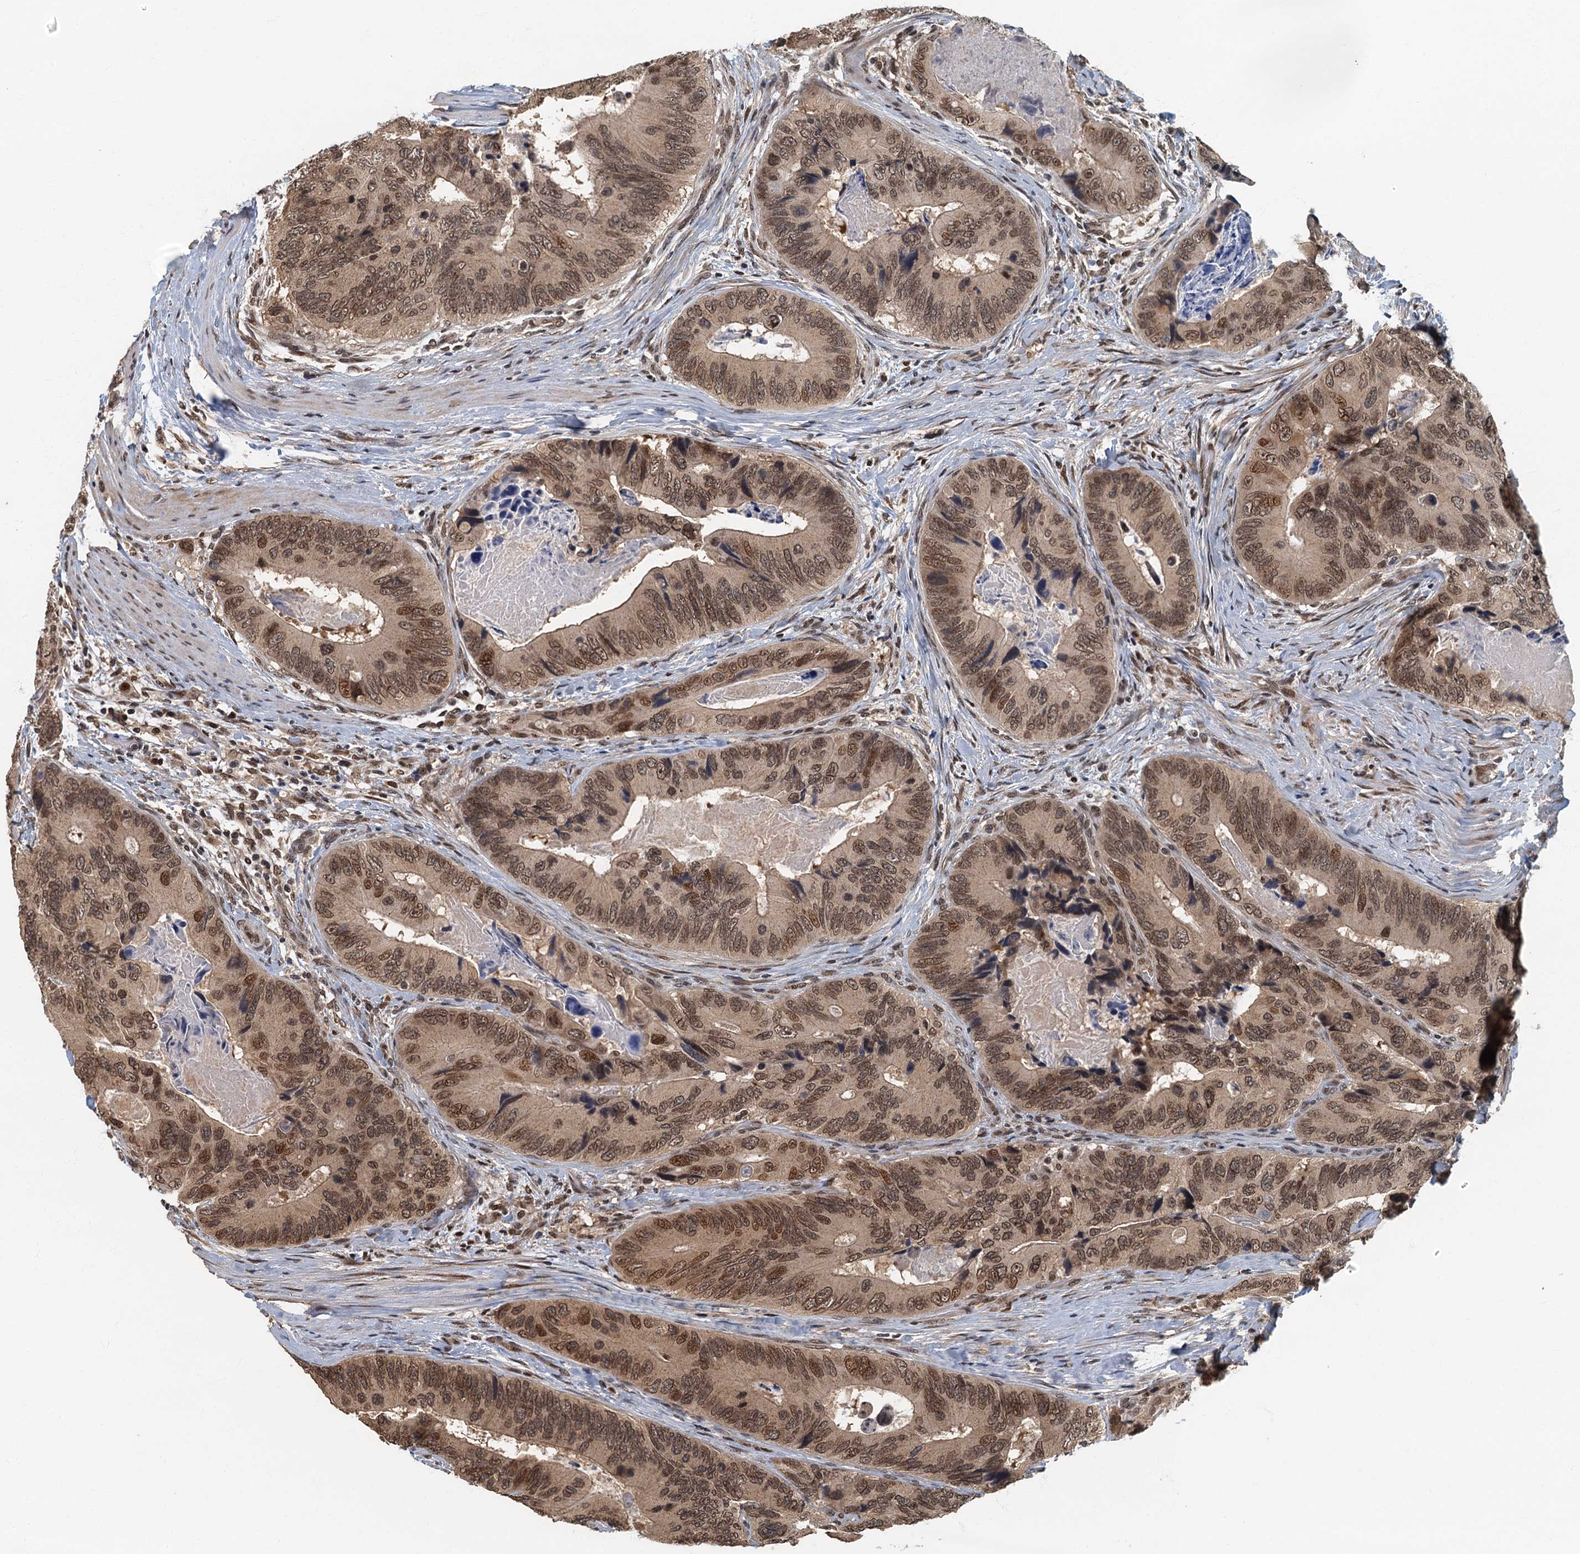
{"staining": {"intensity": "moderate", "quantity": ">75%", "location": "nuclear"}, "tissue": "colorectal cancer", "cell_type": "Tumor cells", "image_type": "cancer", "snomed": [{"axis": "morphology", "description": "Adenocarcinoma, NOS"}, {"axis": "topography", "description": "Colon"}], "caption": "Moderate nuclear protein staining is seen in approximately >75% of tumor cells in colorectal cancer (adenocarcinoma). The protein is stained brown, and the nuclei are stained in blue (DAB (3,3'-diaminobenzidine) IHC with brightfield microscopy, high magnification).", "gene": "CKAP2L", "patient": {"sex": "male", "age": 84}}